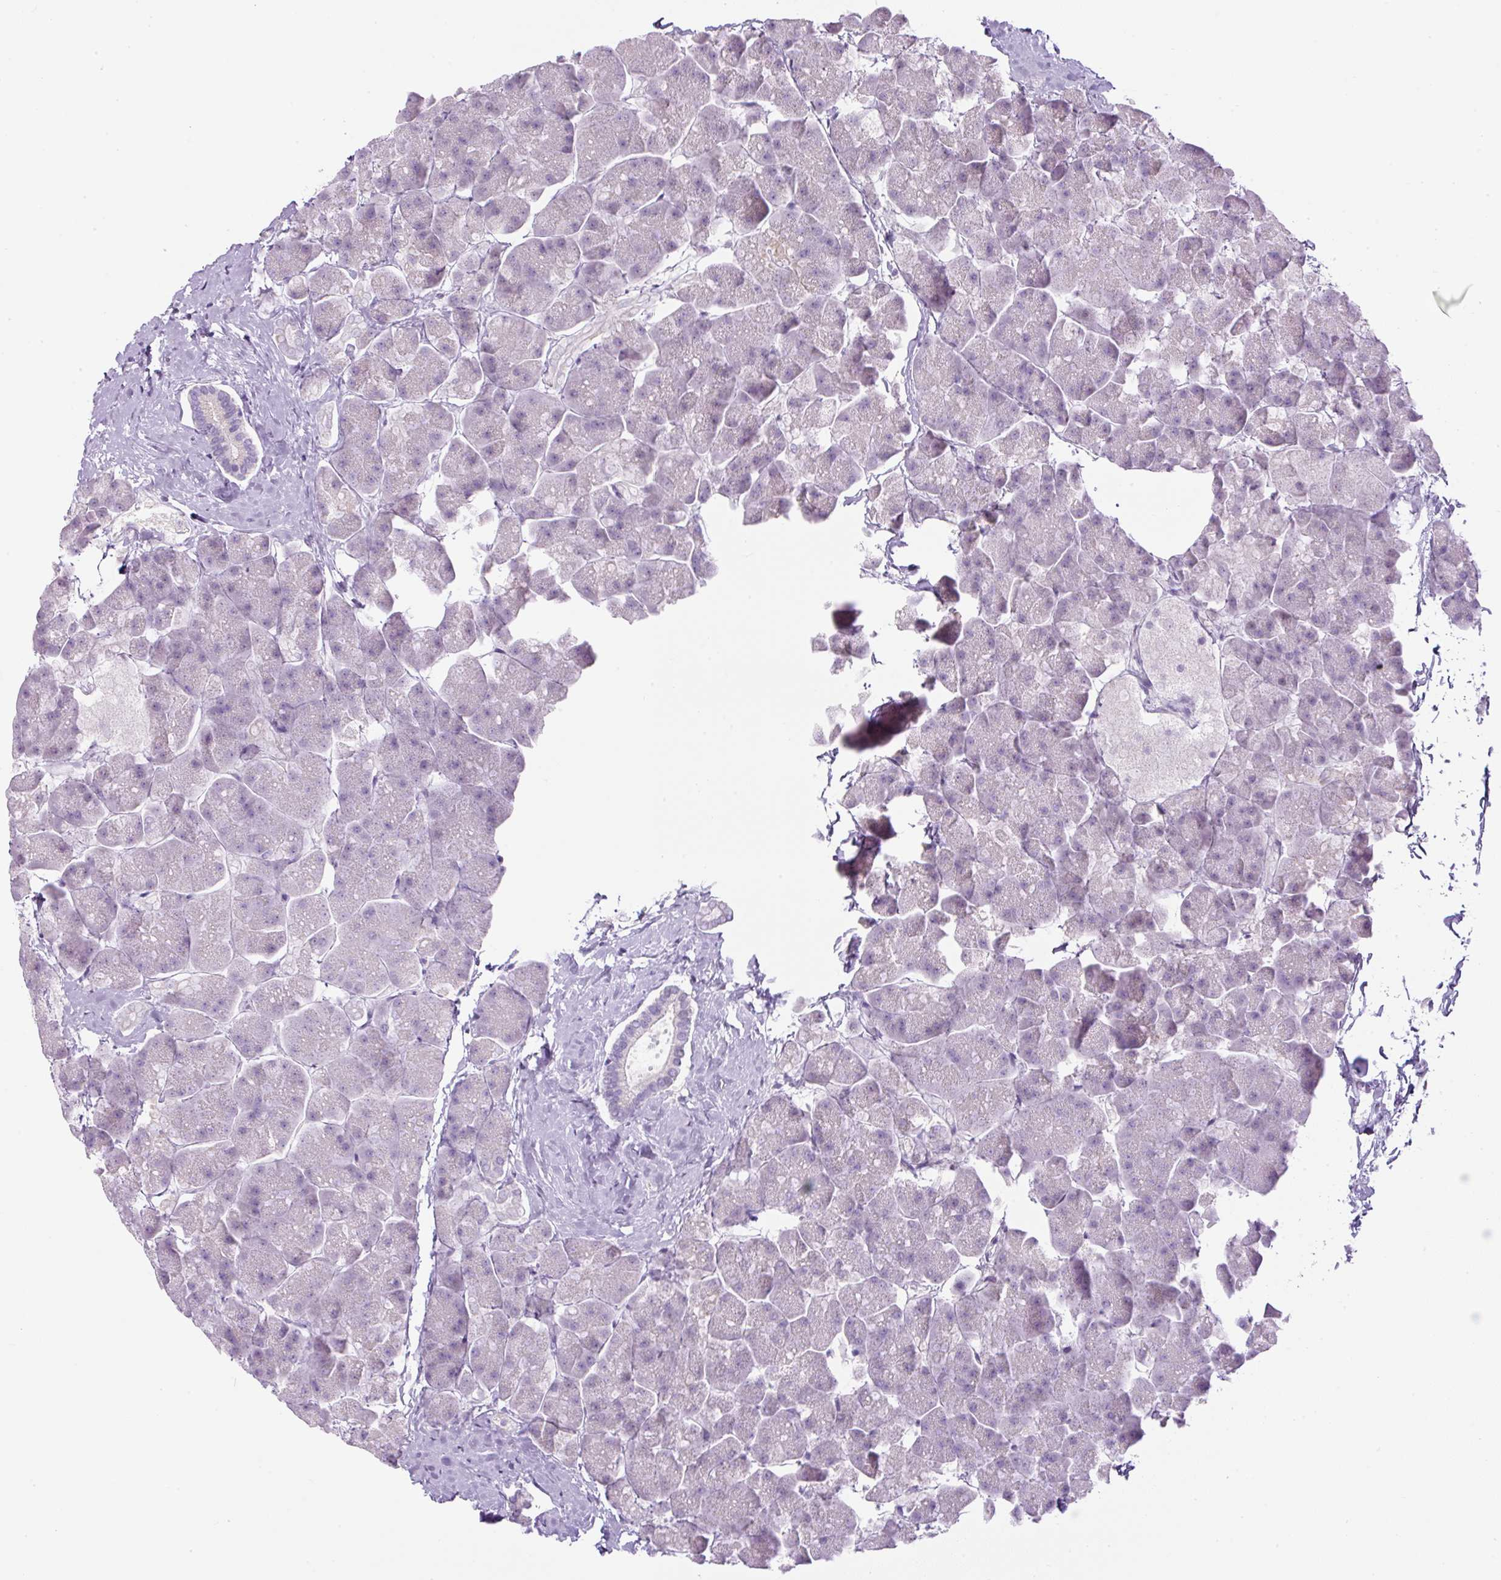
{"staining": {"intensity": "negative", "quantity": "none", "location": "none"}, "tissue": "pancreas", "cell_type": "Exocrine glandular cells", "image_type": "normal", "snomed": [{"axis": "morphology", "description": "Normal tissue, NOS"}, {"axis": "topography", "description": "Pancreas"}, {"axis": "topography", "description": "Peripheral nerve tissue"}], "caption": "Benign pancreas was stained to show a protein in brown. There is no significant positivity in exocrine glandular cells. (Immunohistochemistry (ihc), brightfield microscopy, high magnification).", "gene": "FGFBP3", "patient": {"sex": "male", "age": 54}}